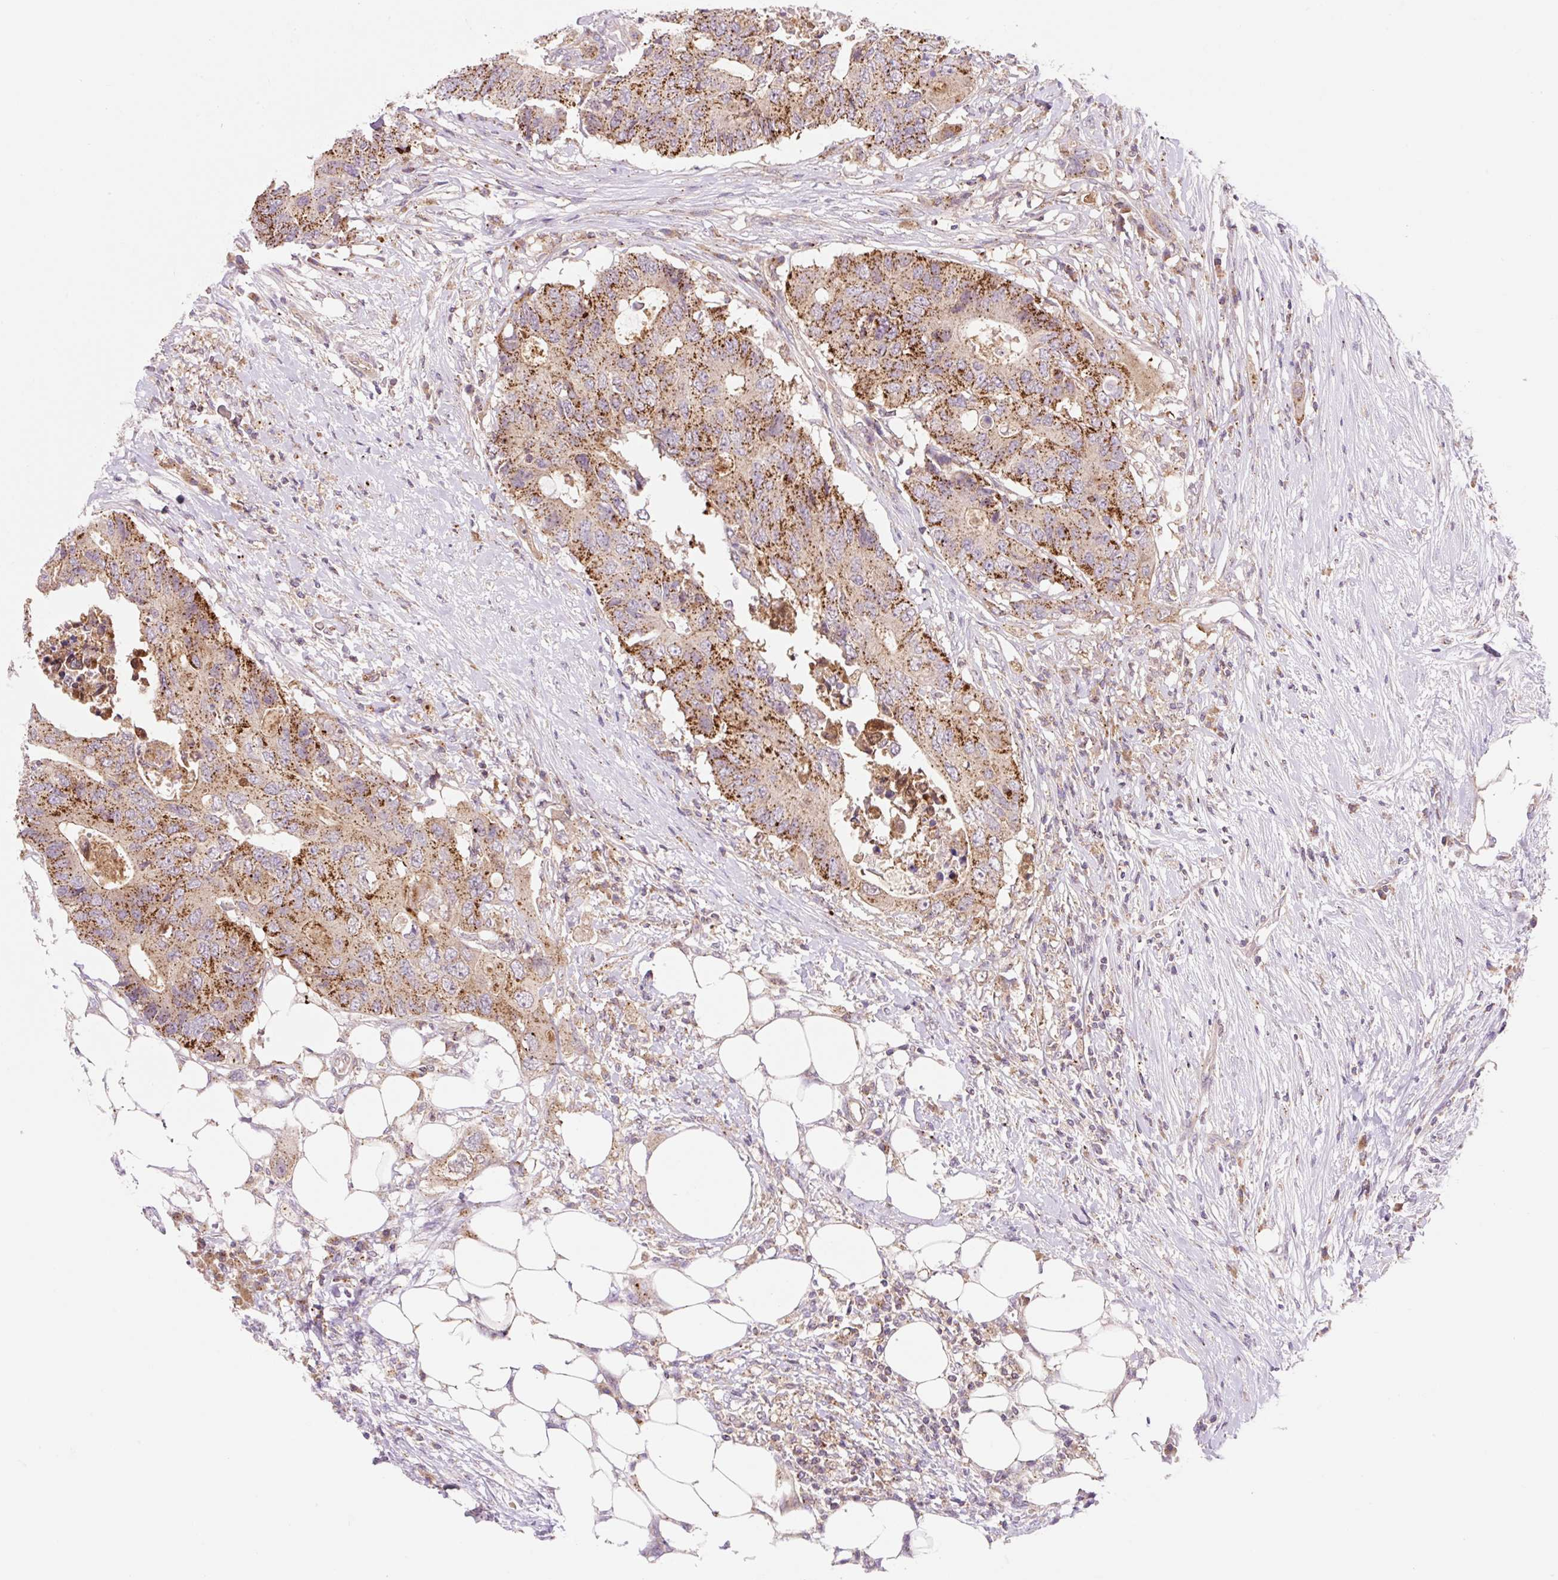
{"staining": {"intensity": "strong", "quantity": ">75%", "location": "cytoplasmic/membranous"}, "tissue": "colorectal cancer", "cell_type": "Tumor cells", "image_type": "cancer", "snomed": [{"axis": "morphology", "description": "Adenocarcinoma, NOS"}, {"axis": "topography", "description": "Colon"}], "caption": "This is an image of IHC staining of colorectal cancer, which shows strong positivity in the cytoplasmic/membranous of tumor cells.", "gene": "VPS4A", "patient": {"sex": "male", "age": 71}}